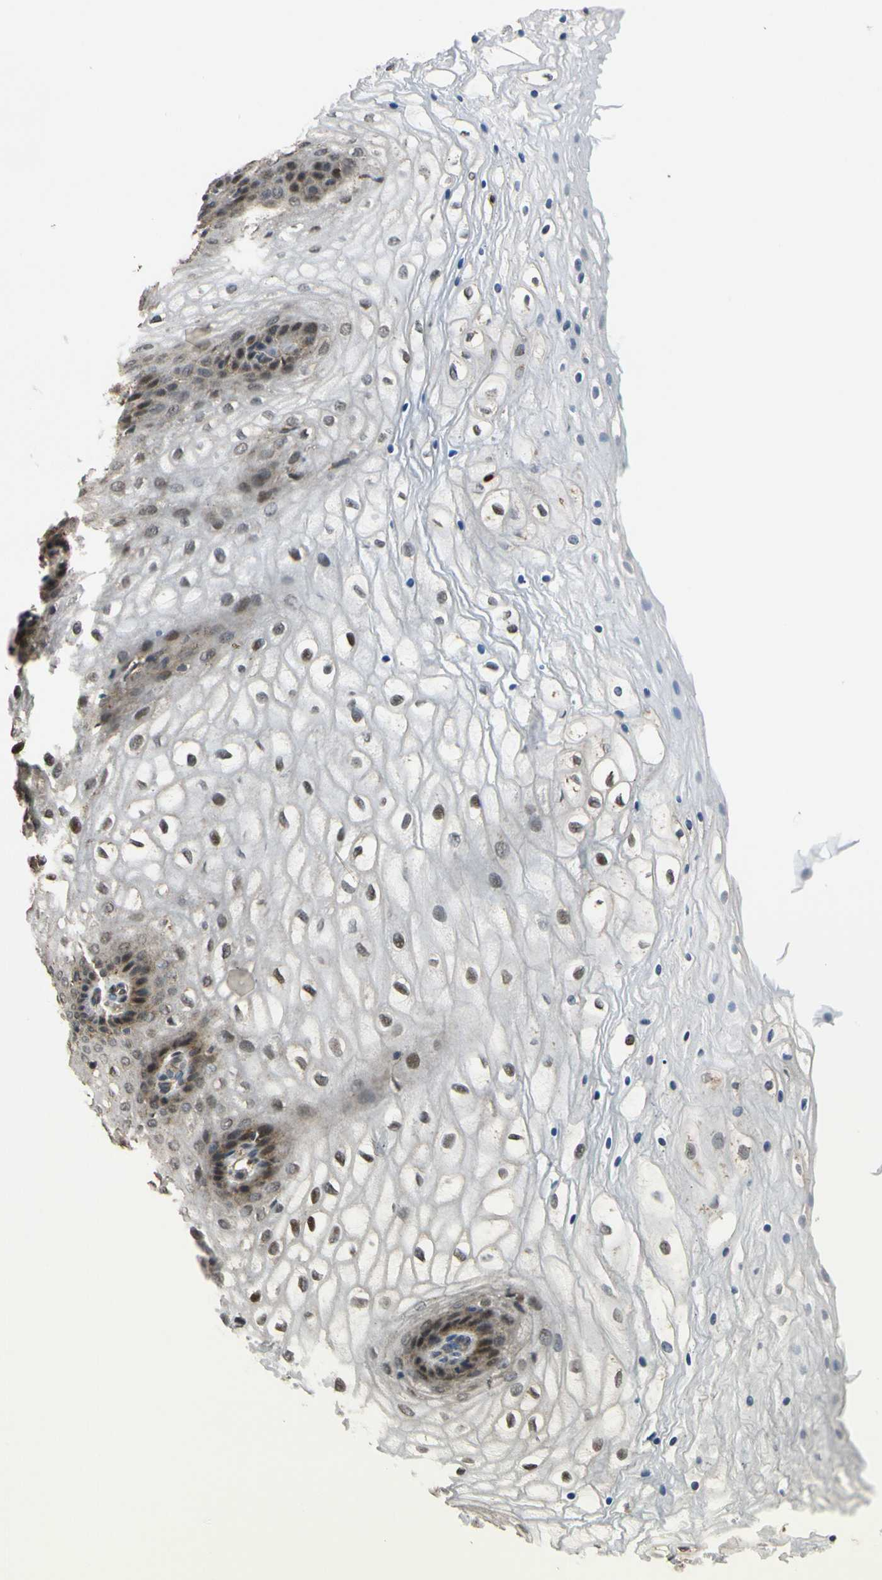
{"staining": {"intensity": "weak", "quantity": "<25%", "location": "cytoplasmic/membranous,nuclear"}, "tissue": "vagina", "cell_type": "Squamous epithelial cells", "image_type": "normal", "snomed": [{"axis": "morphology", "description": "Normal tissue, NOS"}, {"axis": "topography", "description": "Vagina"}], "caption": "A micrograph of vagina stained for a protein demonstrates no brown staining in squamous epithelial cells.", "gene": "LAMTOR1", "patient": {"sex": "female", "age": 34}}